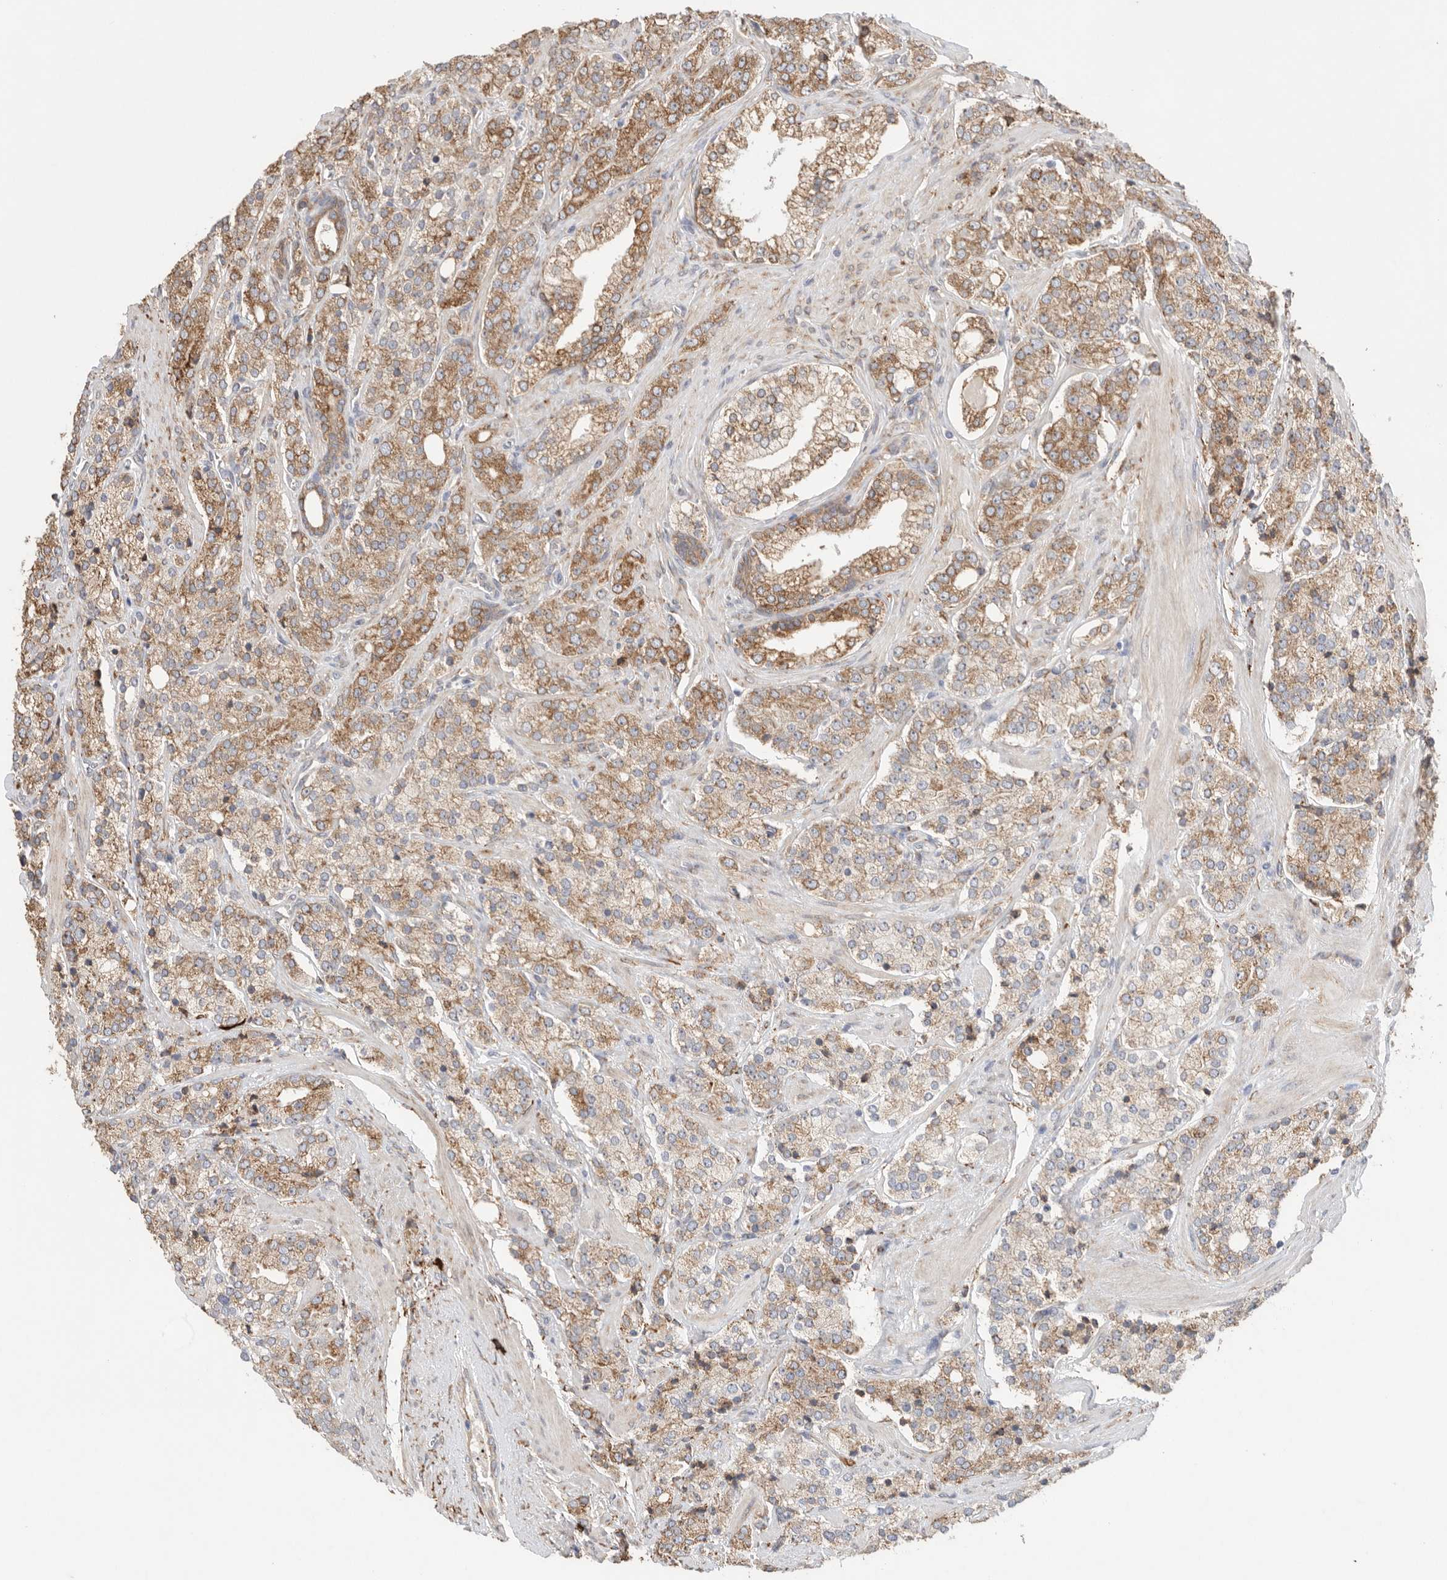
{"staining": {"intensity": "moderate", "quantity": ">75%", "location": "cytoplasmic/membranous"}, "tissue": "prostate cancer", "cell_type": "Tumor cells", "image_type": "cancer", "snomed": [{"axis": "morphology", "description": "Adenocarcinoma, High grade"}, {"axis": "topography", "description": "Prostate"}], "caption": "Immunohistochemistry histopathology image of neoplastic tissue: prostate high-grade adenocarcinoma stained using IHC reveals medium levels of moderate protein expression localized specifically in the cytoplasmic/membranous of tumor cells, appearing as a cytoplasmic/membranous brown color.", "gene": "BLOC1S5", "patient": {"sex": "male", "age": 71}}